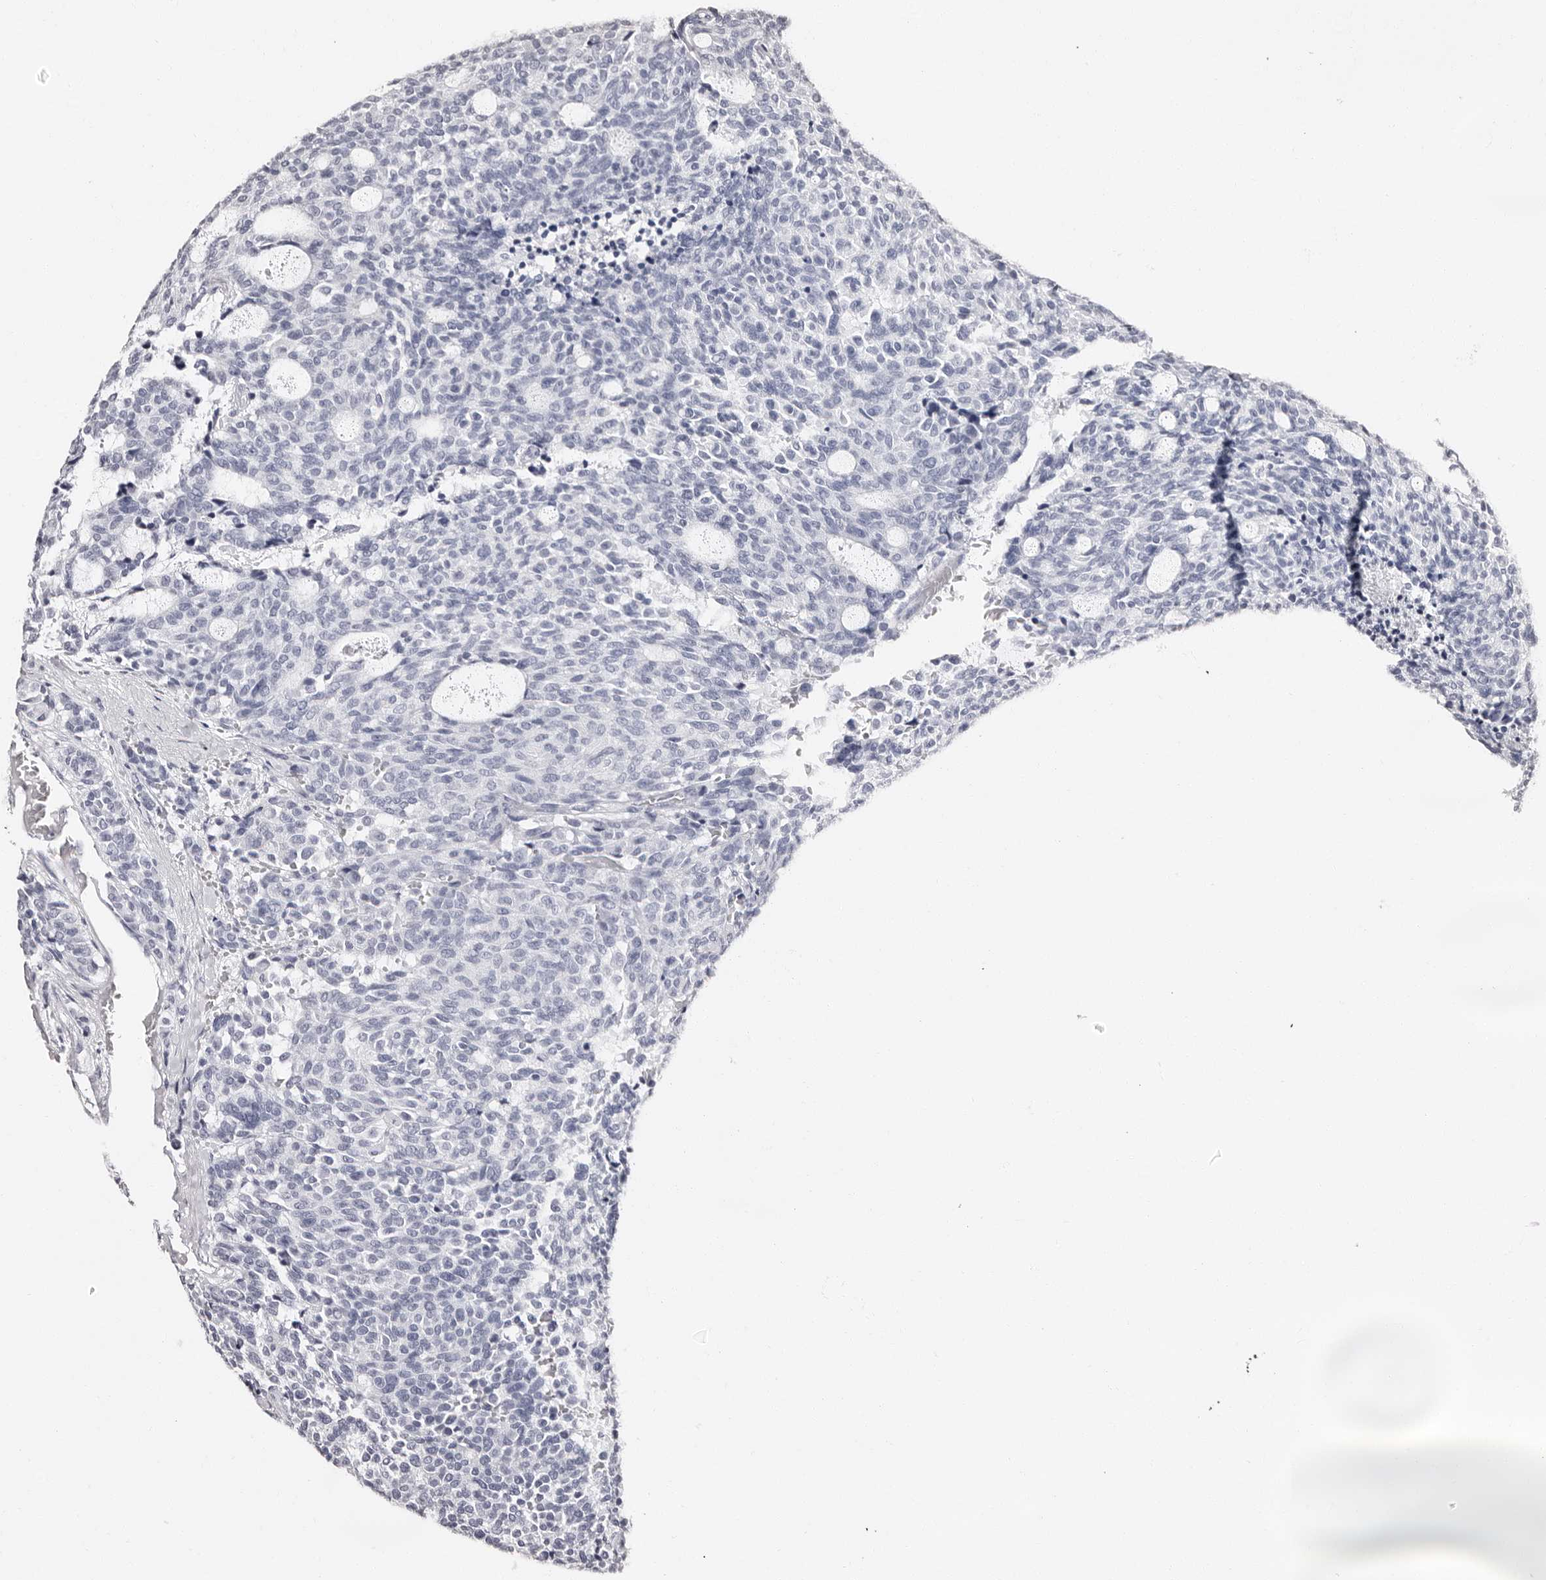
{"staining": {"intensity": "negative", "quantity": "none", "location": "none"}, "tissue": "carcinoid", "cell_type": "Tumor cells", "image_type": "cancer", "snomed": [{"axis": "morphology", "description": "Carcinoid, malignant, NOS"}, {"axis": "topography", "description": "Pancreas"}], "caption": "High magnification brightfield microscopy of carcinoid (malignant) stained with DAB (3,3'-diaminobenzidine) (brown) and counterstained with hematoxylin (blue): tumor cells show no significant expression. (DAB (3,3'-diaminobenzidine) immunohistochemistry with hematoxylin counter stain).", "gene": "BPGM", "patient": {"sex": "female", "age": 54}}